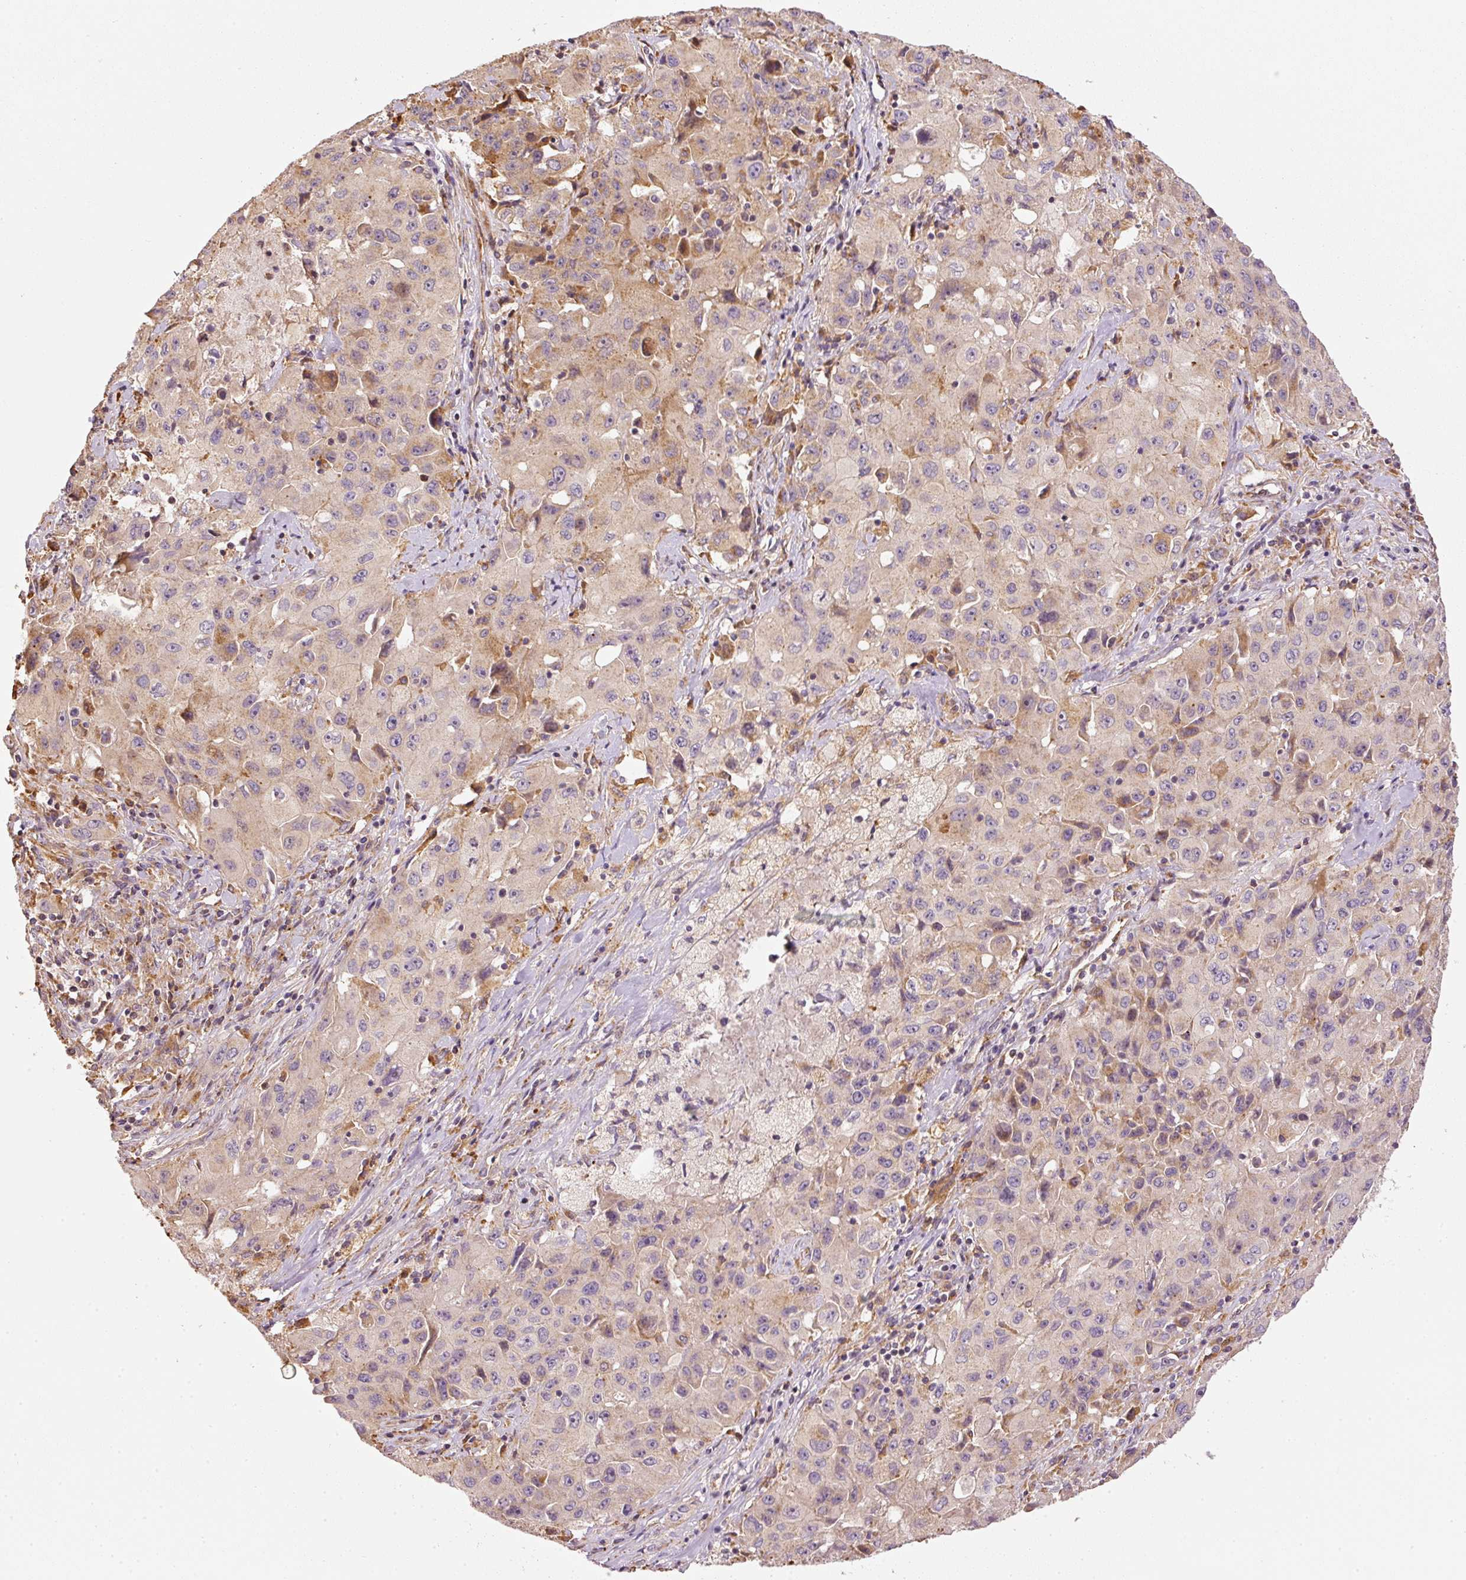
{"staining": {"intensity": "weak", "quantity": "25%-75%", "location": "cytoplasmic/membranous"}, "tissue": "lung cancer", "cell_type": "Tumor cells", "image_type": "cancer", "snomed": [{"axis": "morphology", "description": "Squamous cell carcinoma, NOS"}, {"axis": "topography", "description": "Lung"}], "caption": "Lung cancer (squamous cell carcinoma) stained for a protein exhibits weak cytoplasmic/membranous positivity in tumor cells.", "gene": "MTHFD1L", "patient": {"sex": "male", "age": 63}}